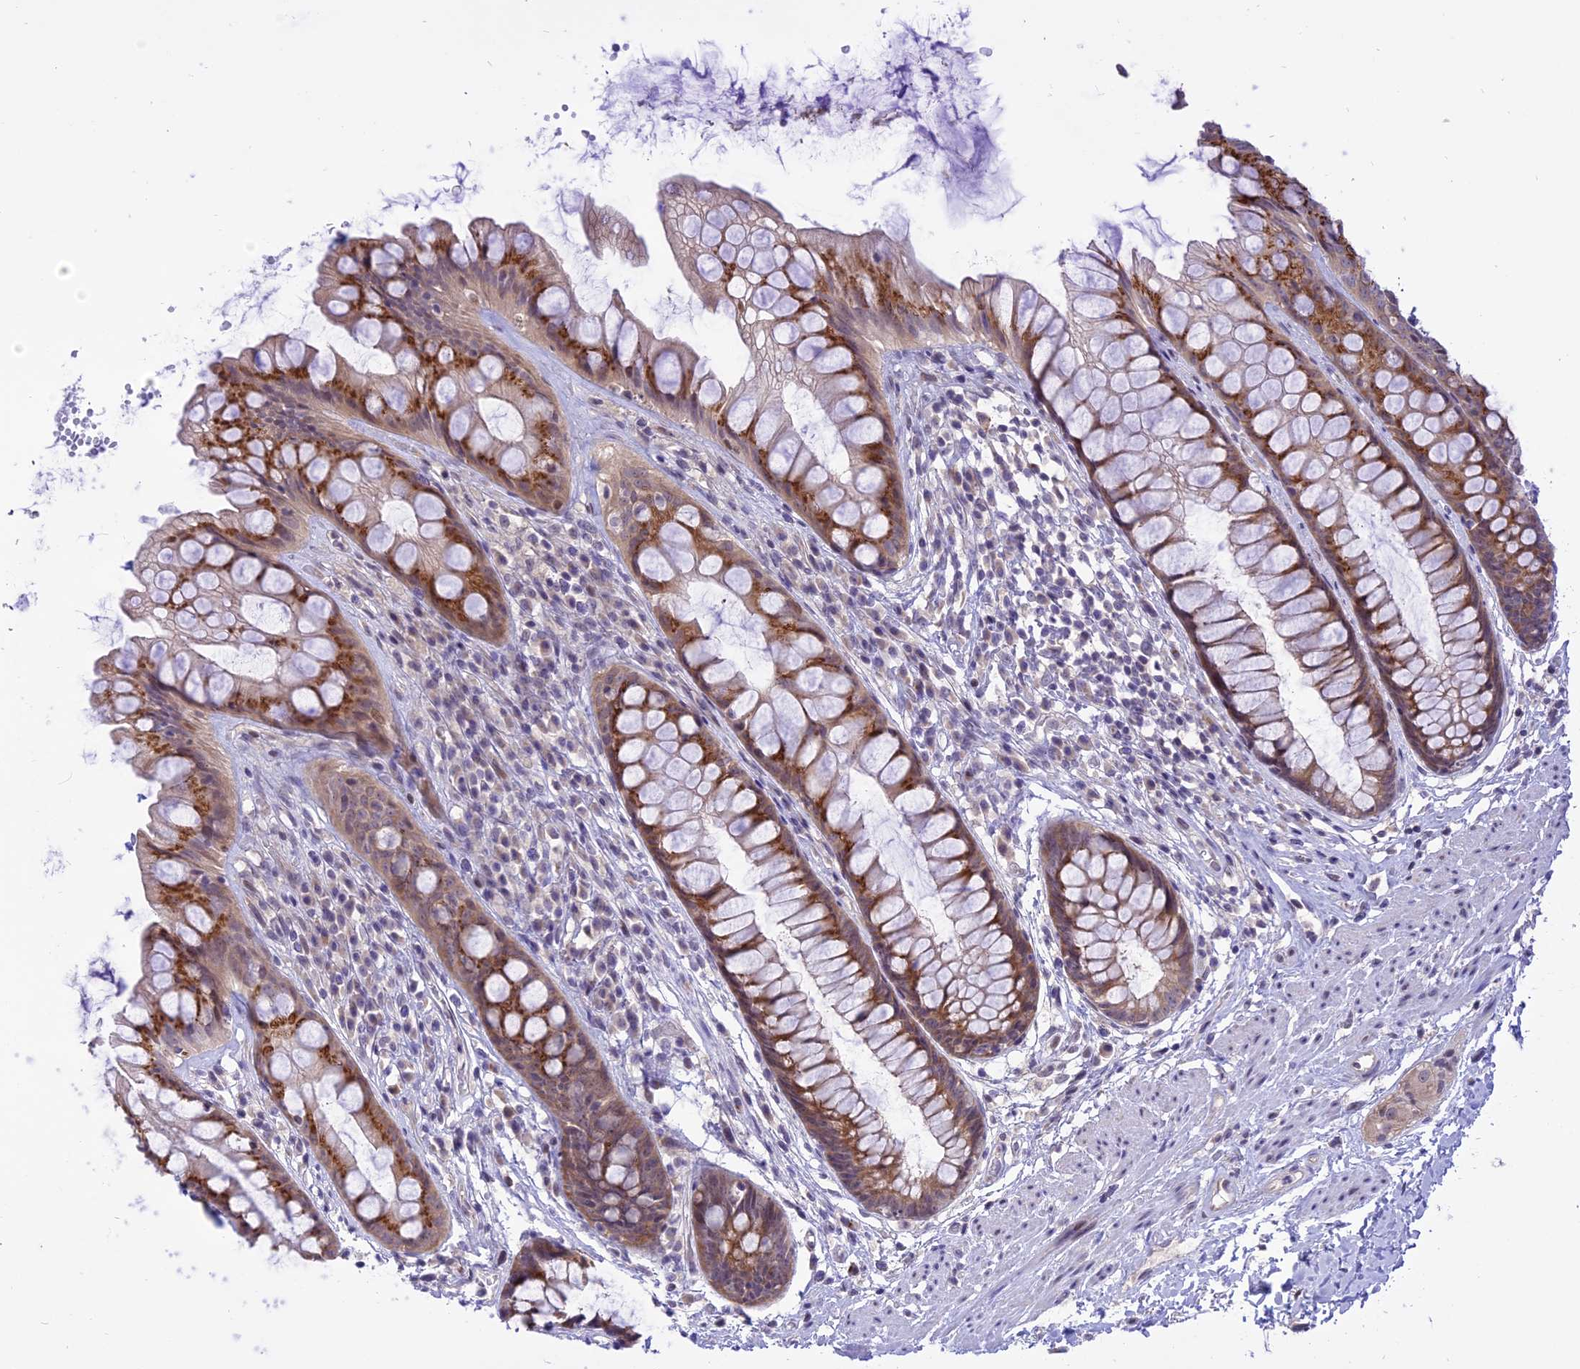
{"staining": {"intensity": "moderate", "quantity": ">75%", "location": "cytoplasmic/membranous"}, "tissue": "rectum", "cell_type": "Glandular cells", "image_type": "normal", "snomed": [{"axis": "morphology", "description": "Normal tissue, NOS"}, {"axis": "topography", "description": "Rectum"}], "caption": "The micrograph reveals immunohistochemical staining of benign rectum. There is moderate cytoplasmic/membranous expression is identified in about >75% of glandular cells.", "gene": "ZNF837", "patient": {"sex": "male", "age": 74}}